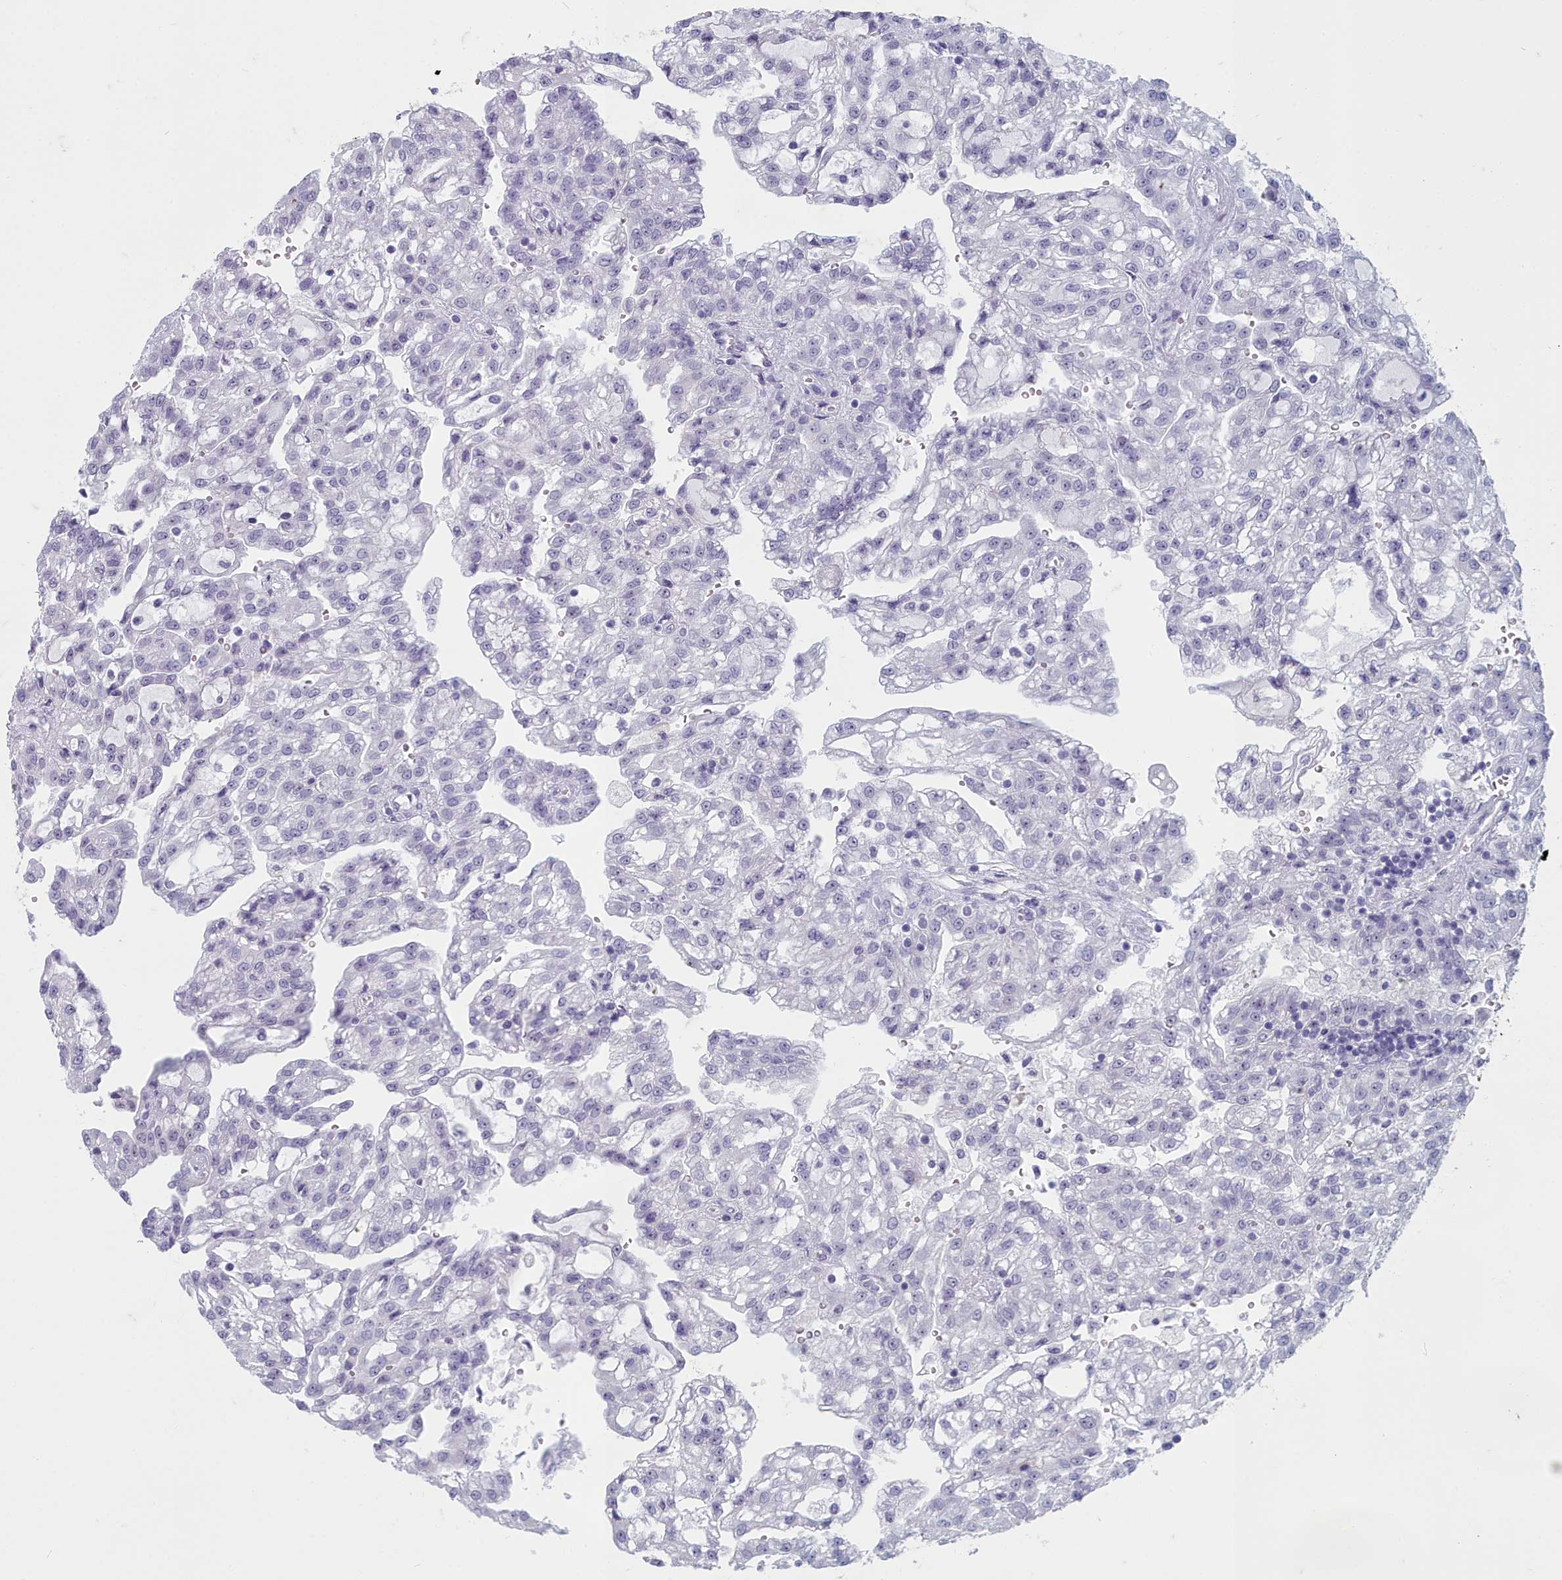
{"staining": {"intensity": "negative", "quantity": "none", "location": "none"}, "tissue": "renal cancer", "cell_type": "Tumor cells", "image_type": "cancer", "snomed": [{"axis": "morphology", "description": "Adenocarcinoma, NOS"}, {"axis": "topography", "description": "Kidney"}], "caption": "Immunohistochemistry (IHC) image of neoplastic tissue: renal adenocarcinoma stained with DAB shows no significant protein staining in tumor cells. (IHC, brightfield microscopy, high magnification).", "gene": "INSYN2A", "patient": {"sex": "male", "age": 63}}